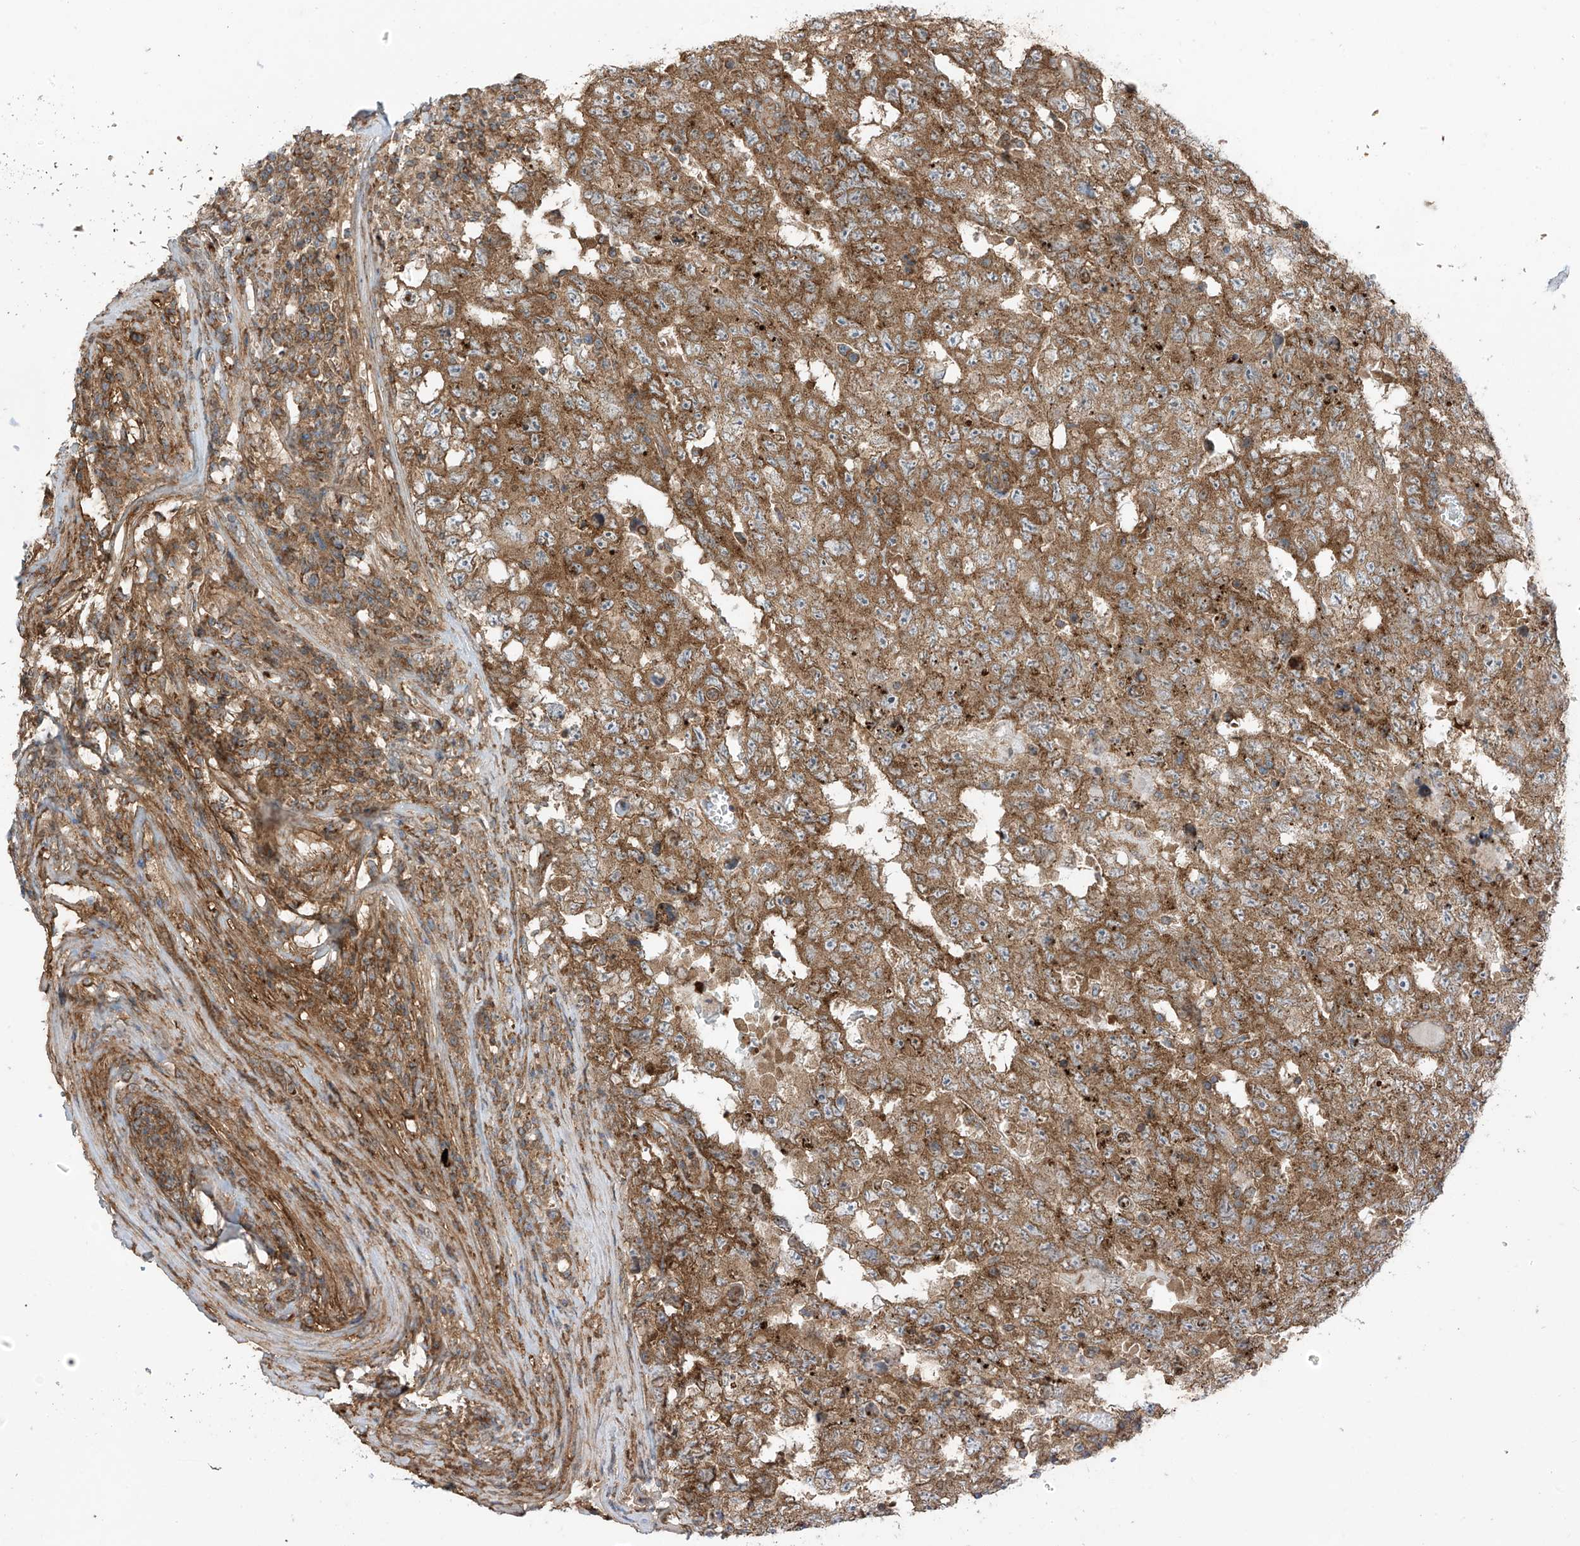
{"staining": {"intensity": "moderate", "quantity": ">75%", "location": "cytoplasmic/membranous"}, "tissue": "testis cancer", "cell_type": "Tumor cells", "image_type": "cancer", "snomed": [{"axis": "morphology", "description": "Carcinoma, Embryonal, NOS"}, {"axis": "topography", "description": "Testis"}], "caption": "The image displays staining of testis embryonal carcinoma, revealing moderate cytoplasmic/membranous protein positivity (brown color) within tumor cells.", "gene": "REPS1", "patient": {"sex": "male", "age": 26}}